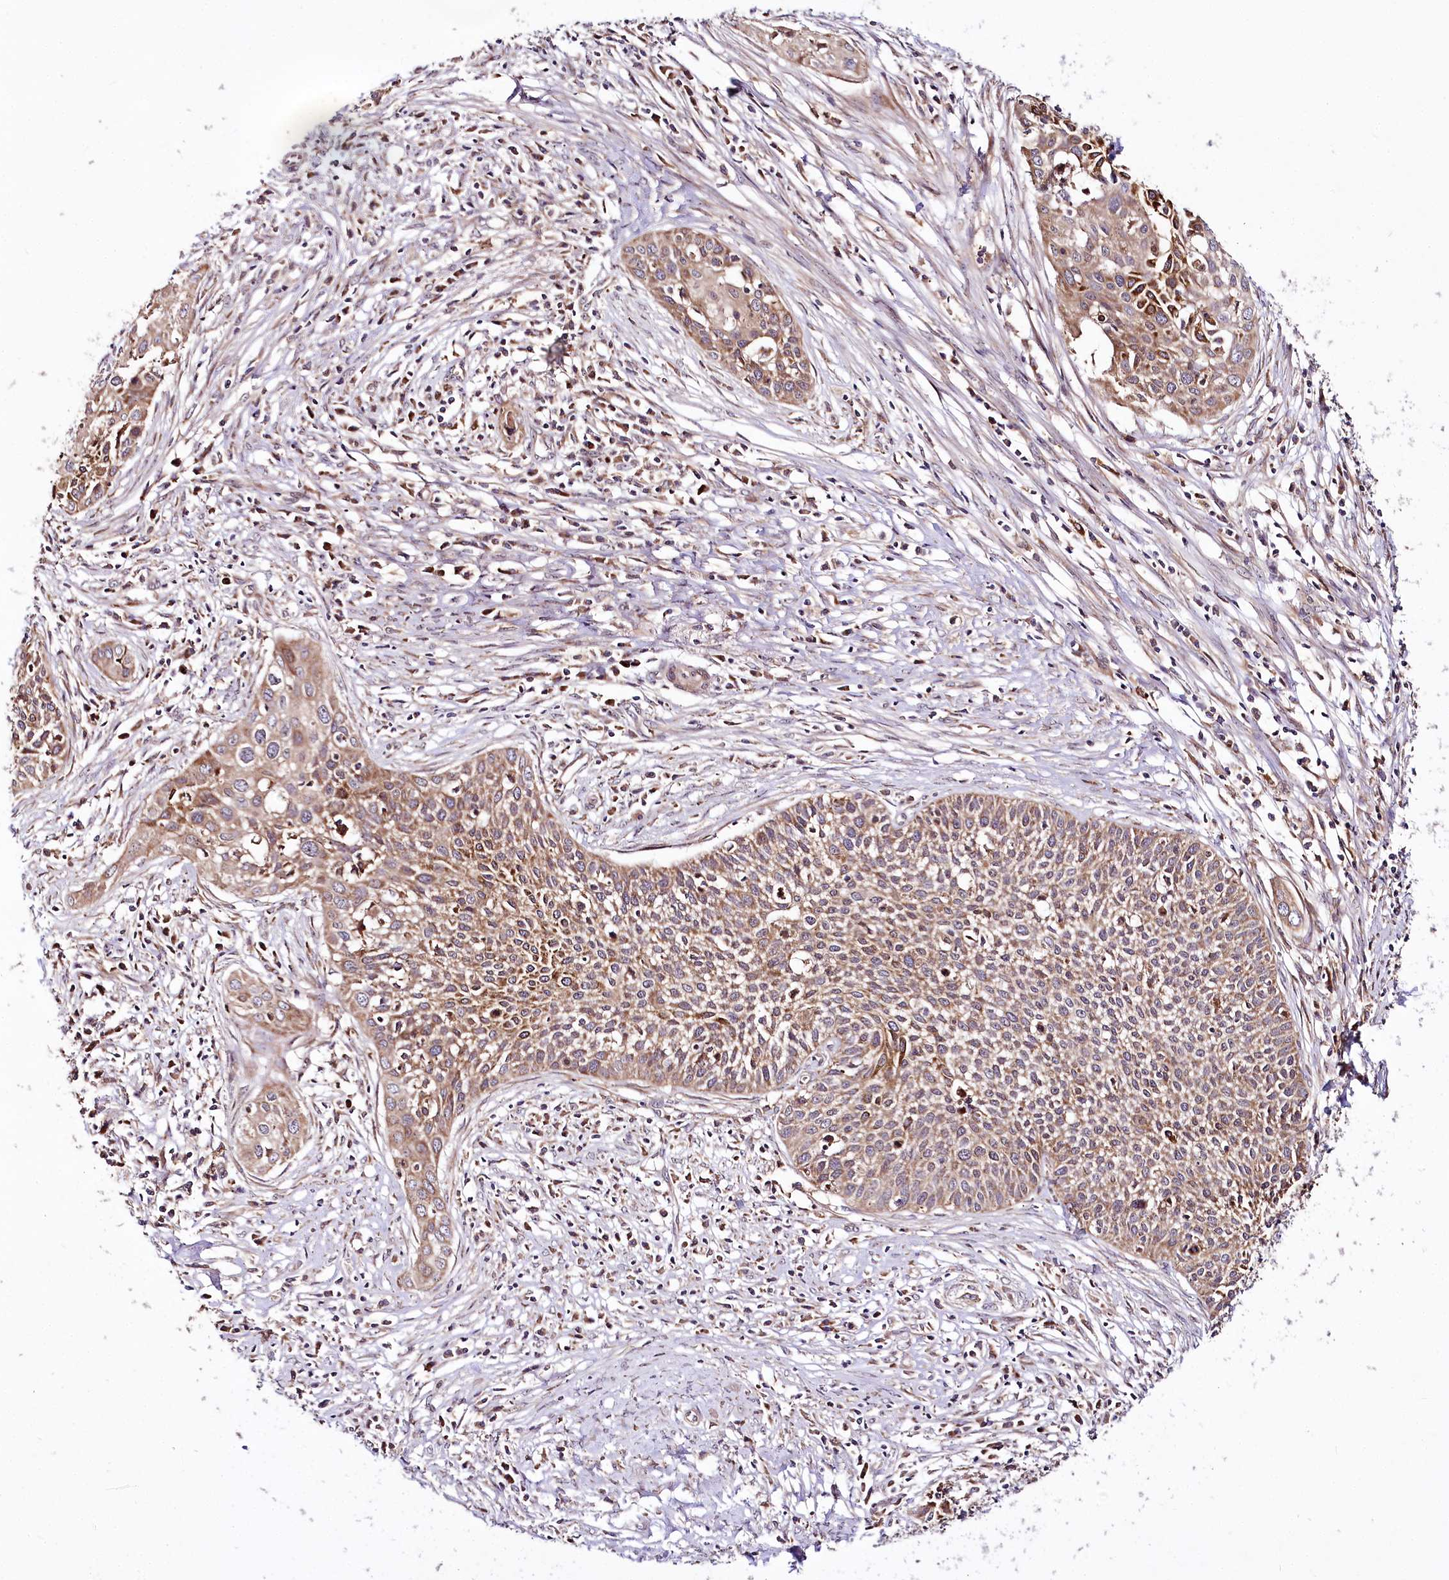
{"staining": {"intensity": "moderate", "quantity": ">75%", "location": "cytoplasmic/membranous"}, "tissue": "cervical cancer", "cell_type": "Tumor cells", "image_type": "cancer", "snomed": [{"axis": "morphology", "description": "Squamous cell carcinoma, NOS"}, {"axis": "topography", "description": "Cervix"}], "caption": "Tumor cells show moderate cytoplasmic/membranous positivity in approximately >75% of cells in cervical cancer (squamous cell carcinoma).", "gene": "RAB7A", "patient": {"sex": "female", "age": 34}}